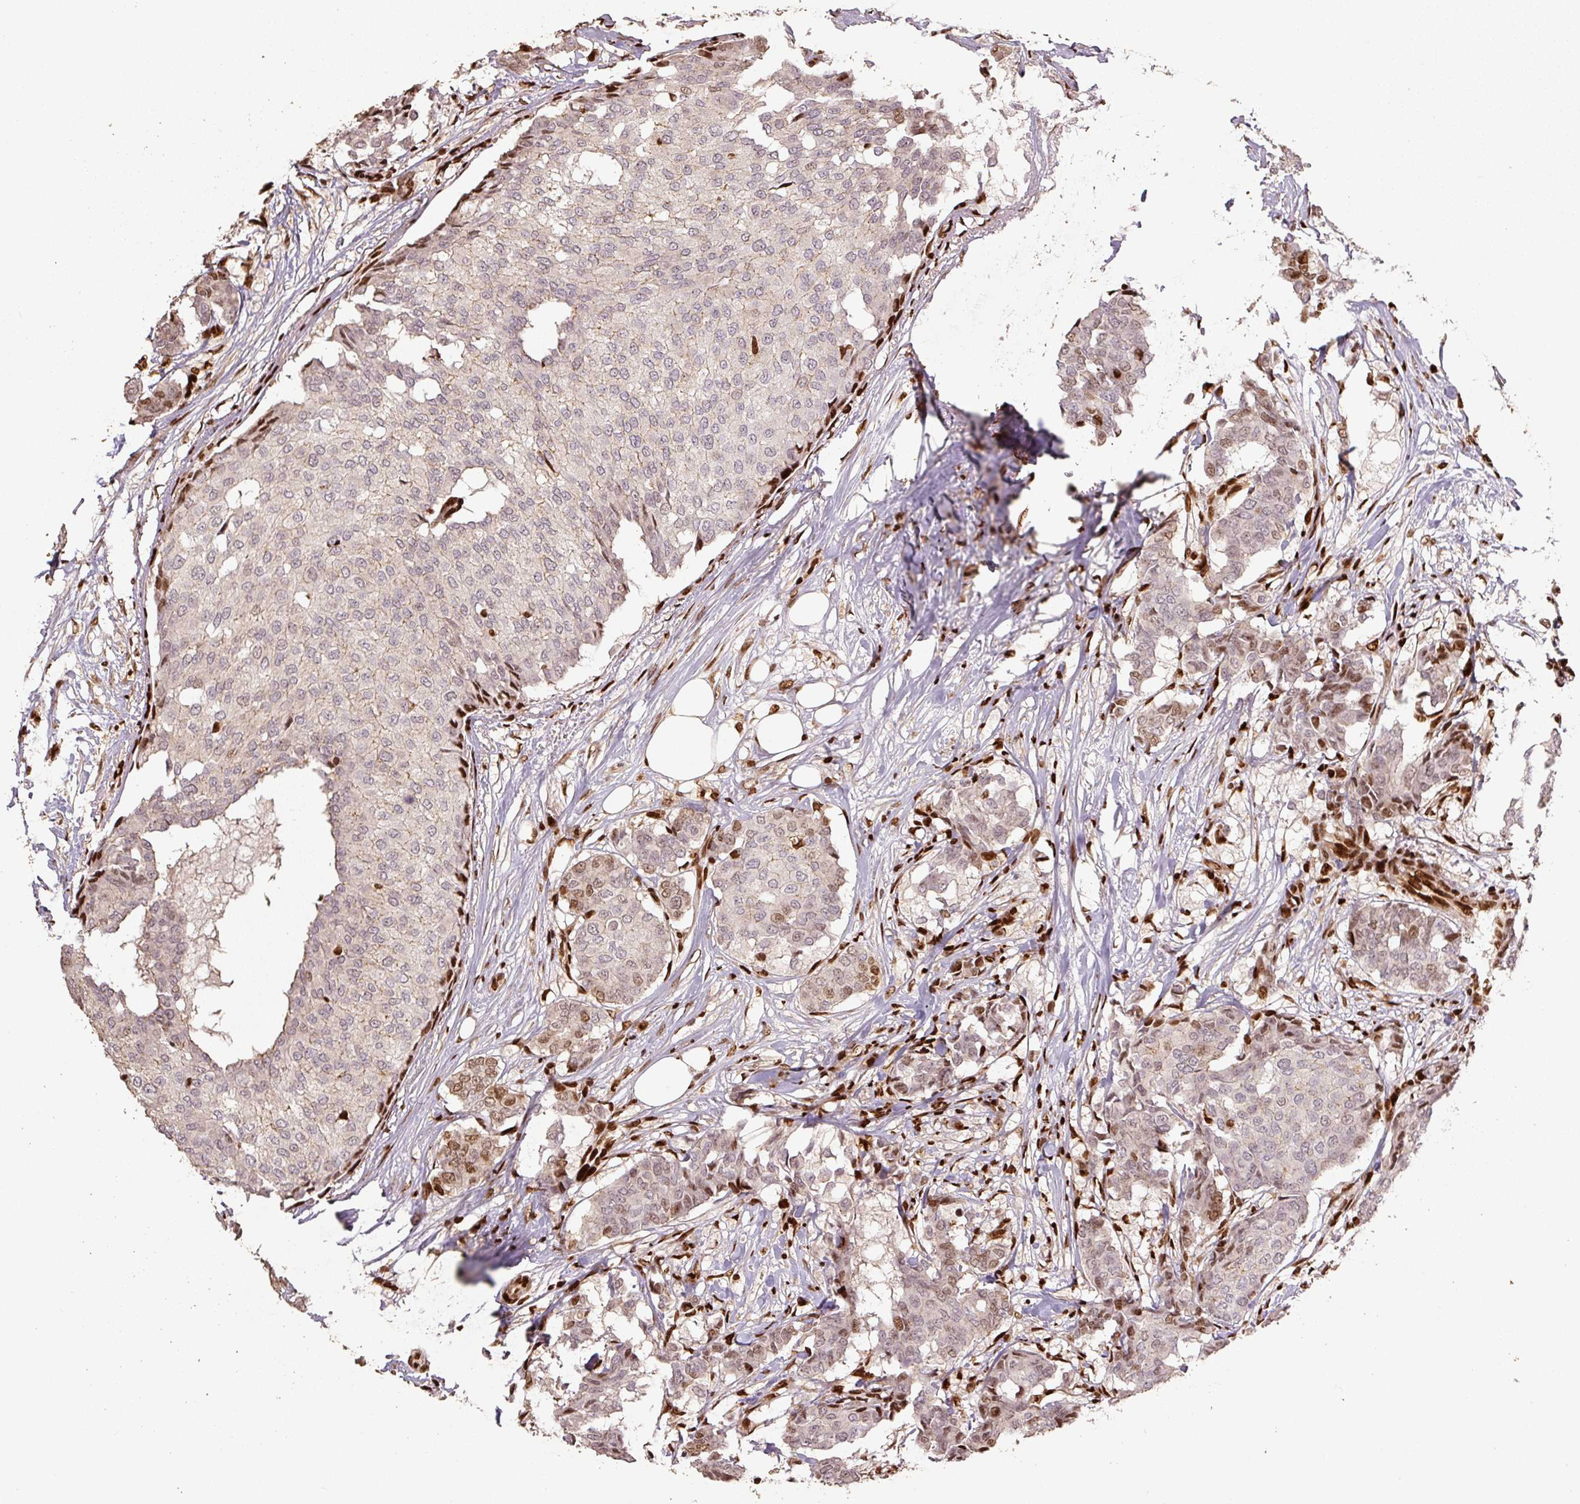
{"staining": {"intensity": "moderate", "quantity": "<25%", "location": "nuclear"}, "tissue": "breast cancer", "cell_type": "Tumor cells", "image_type": "cancer", "snomed": [{"axis": "morphology", "description": "Duct carcinoma"}, {"axis": "topography", "description": "Breast"}], "caption": "Breast invasive ductal carcinoma stained with immunohistochemistry (IHC) shows moderate nuclear positivity in approximately <25% of tumor cells.", "gene": "PYDC2", "patient": {"sex": "female", "age": 75}}